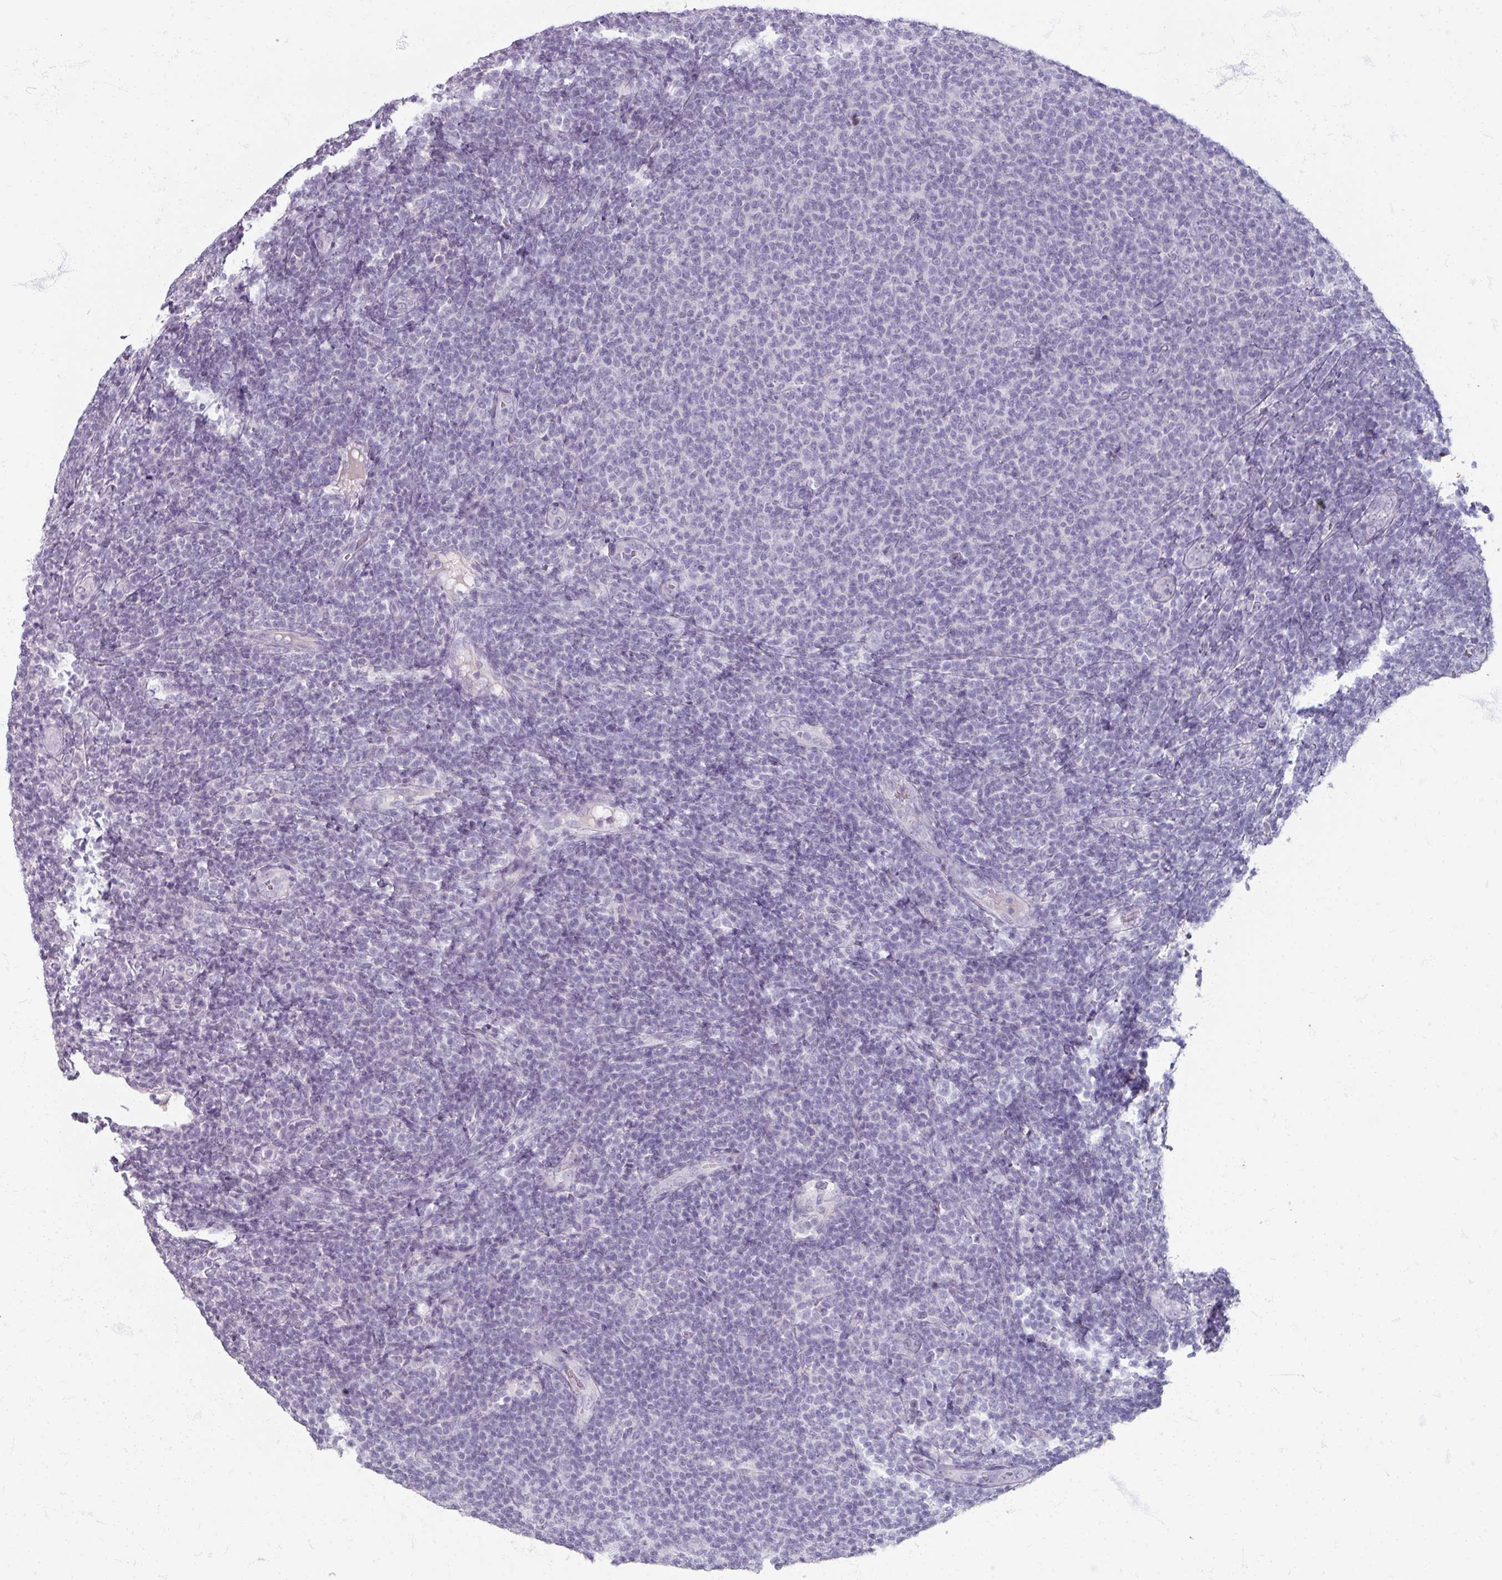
{"staining": {"intensity": "negative", "quantity": "none", "location": "none"}, "tissue": "lymphoma", "cell_type": "Tumor cells", "image_type": "cancer", "snomed": [{"axis": "morphology", "description": "Malignant lymphoma, non-Hodgkin's type, Low grade"}, {"axis": "topography", "description": "Lymph node"}], "caption": "The photomicrograph reveals no significant staining in tumor cells of lymphoma.", "gene": "TG", "patient": {"sex": "male", "age": 66}}